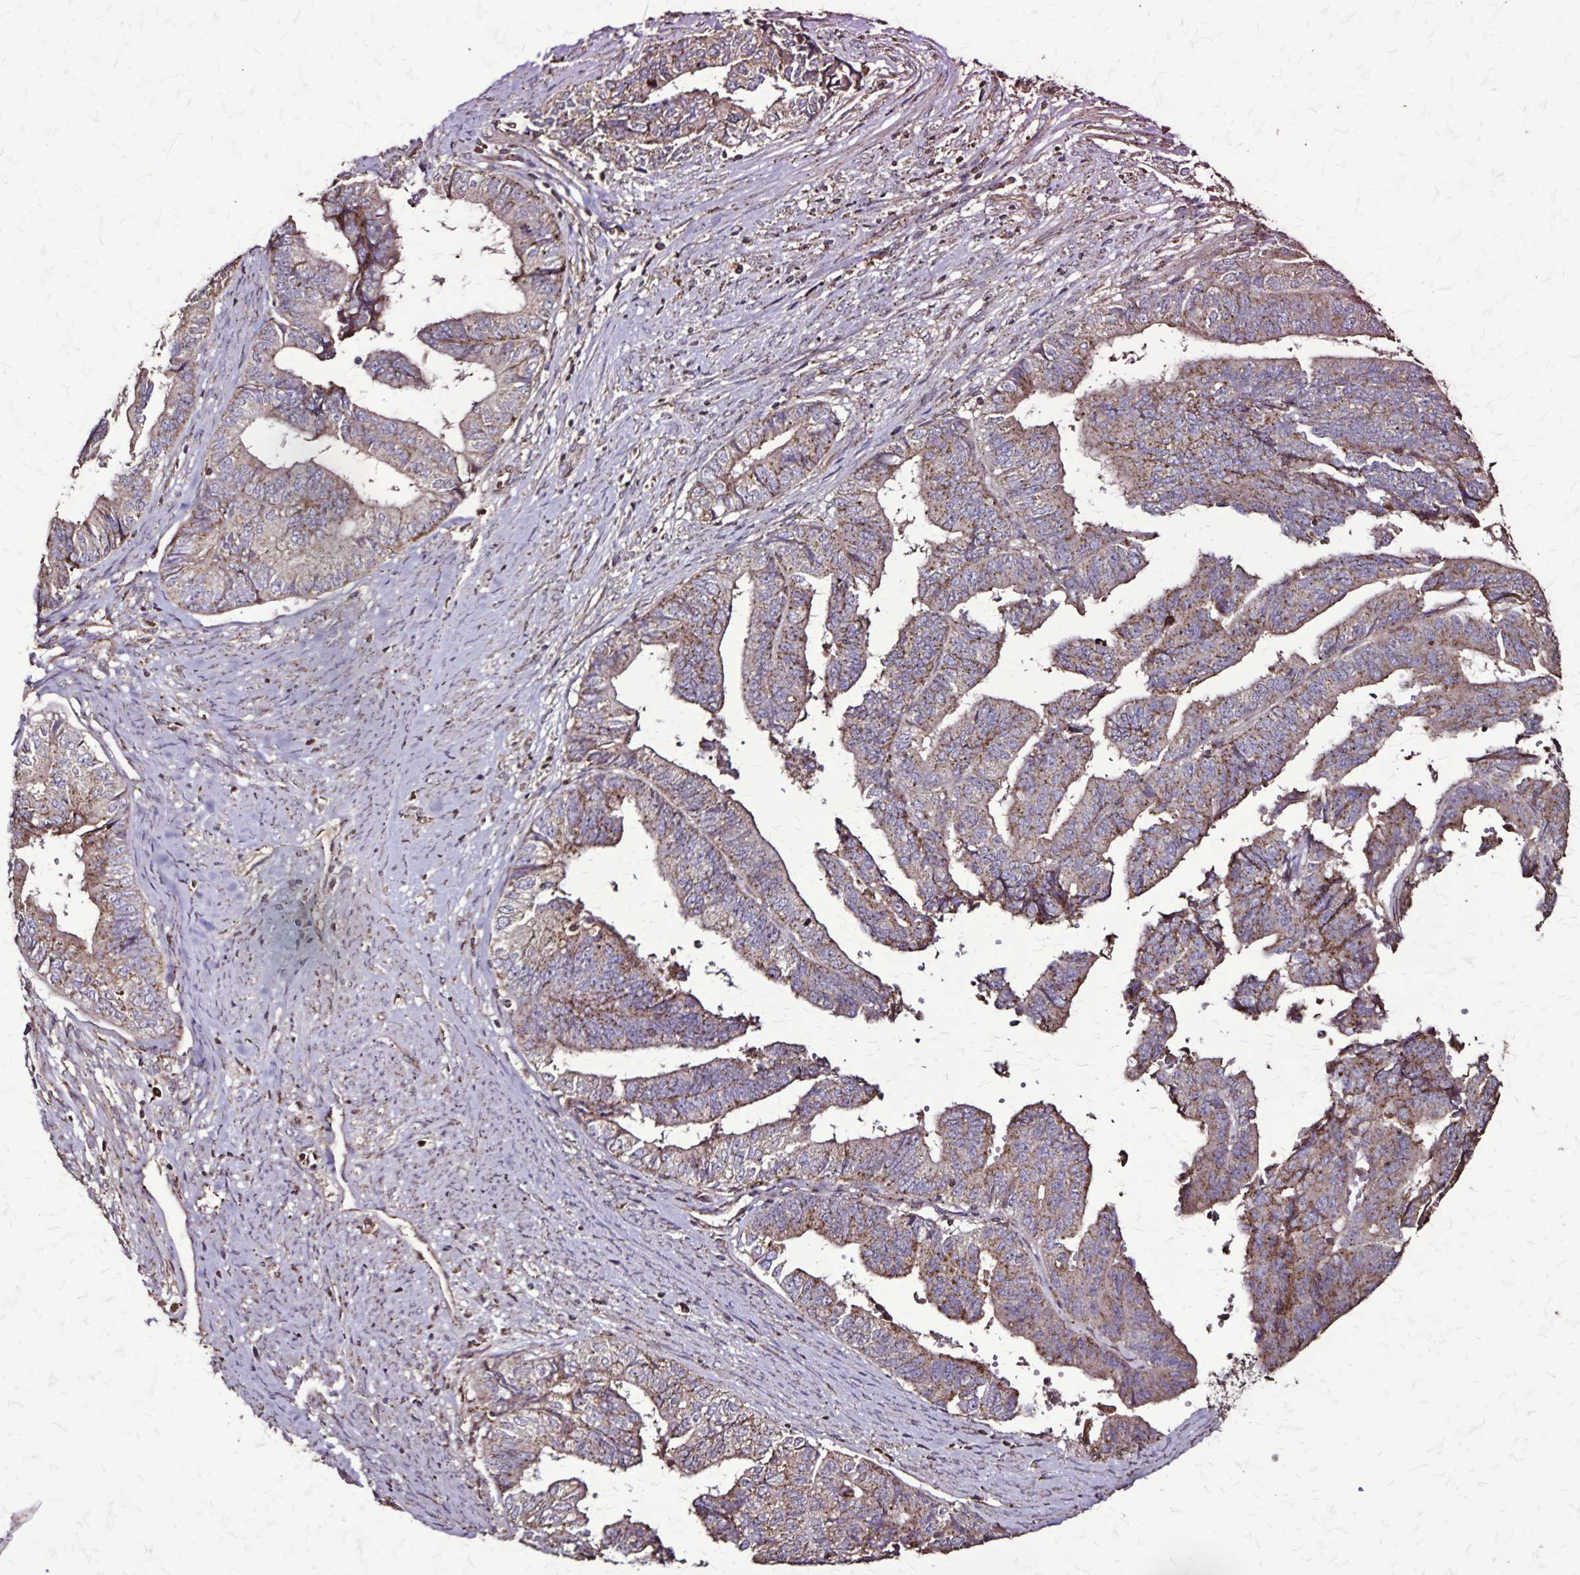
{"staining": {"intensity": "moderate", "quantity": ">75%", "location": "cytoplasmic/membranous"}, "tissue": "endometrial cancer", "cell_type": "Tumor cells", "image_type": "cancer", "snomed": [{"axis": "morphology", "description": "Adenocarcinoma, NOS"}, {"axis": "topography", "description": "Endometrium"}], "caption": "The micrograph reveals staining of endometrial adenocarcinoma, revealing moderate cytoplasmic/membranous protein positivity (brown color) within tumor cells. The protein is shown in brown color, while the nuclei are stained blue.", "gene": "CHMP1B", "patient": {"sex": "female", "age": 65}}